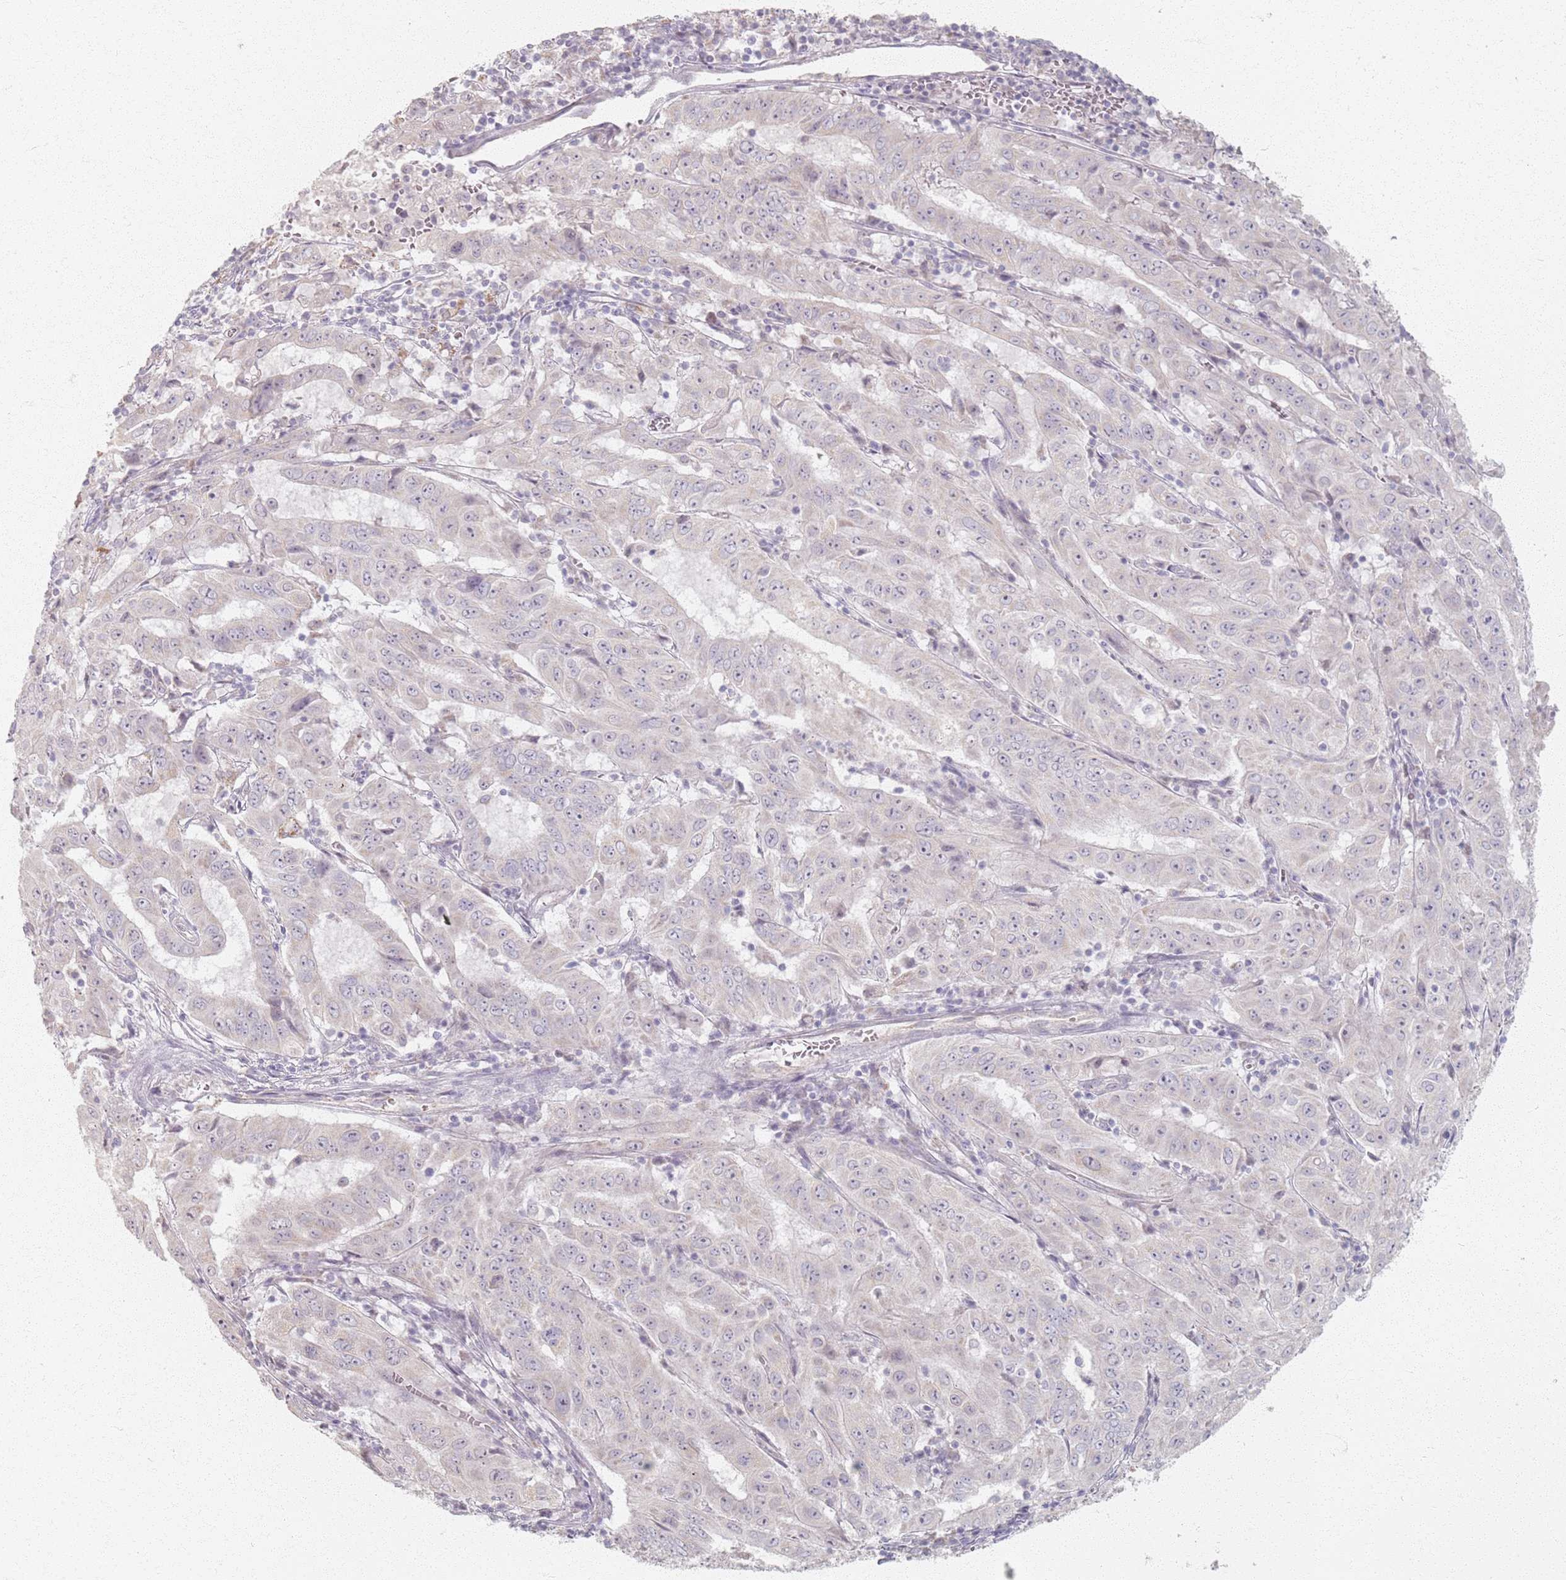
{"staining": {"intensity": "negative", "quantity": "none", "location": "none"}, "tissue": "pancreatic cancer", "cell_type": "Tumor cells", "image_type": "cancer", "snomed": [{"axis": "morphology", "description": "Adenocarcinoma, NOS"}, {"axis": "topography", "description": "Pancreas"}], "caption": "Protein analysis of pancreatic cancer (adenocarcinoma) reveals no significant expression in tumor cells.", "gene": "PKD2L2", "patient": {"sex": "male", "age": 63}}